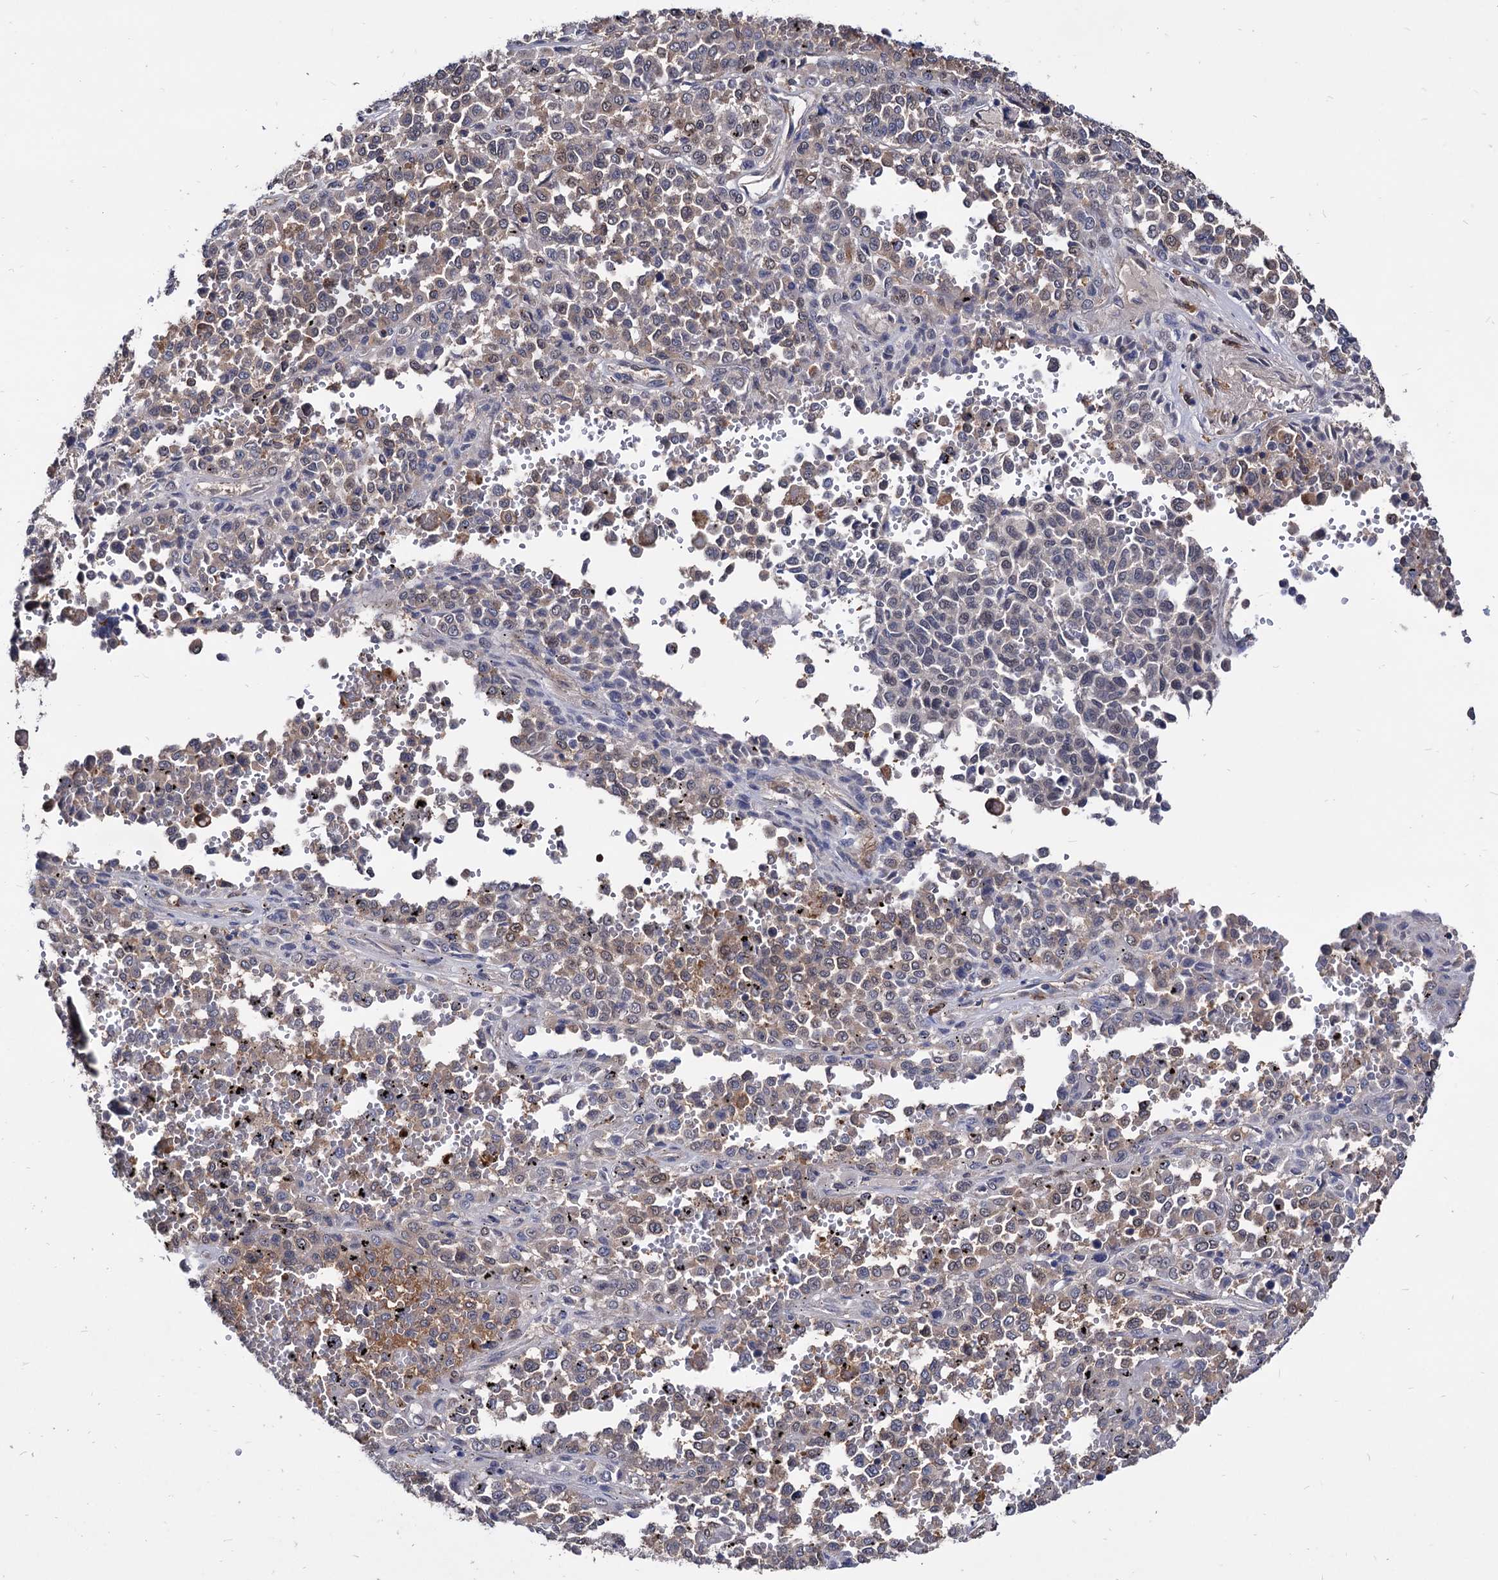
{"staining": {"intensity": "weak", "quantity": "25%-75%", "location": "cytoplasmic/membranous"}, "tissue": "melanoma", "cell_type": "Tumor cells", "image_type": "cancer", "snomed": [{"axis": "morphology", "description": "Malignant melanoma, Metastatic site"}, {"axis": "topography", "description": "Pancreas"}], "caption": "A high-resolution photomicrograph shows immunohistochemistry (IHC) staining of melanoma, which shows weak cytoplasmic/membranous staining in about 25%-75% of tumor cells.", "gene": "CPPED1", "patient": {"sex": "female", "age": 30}}